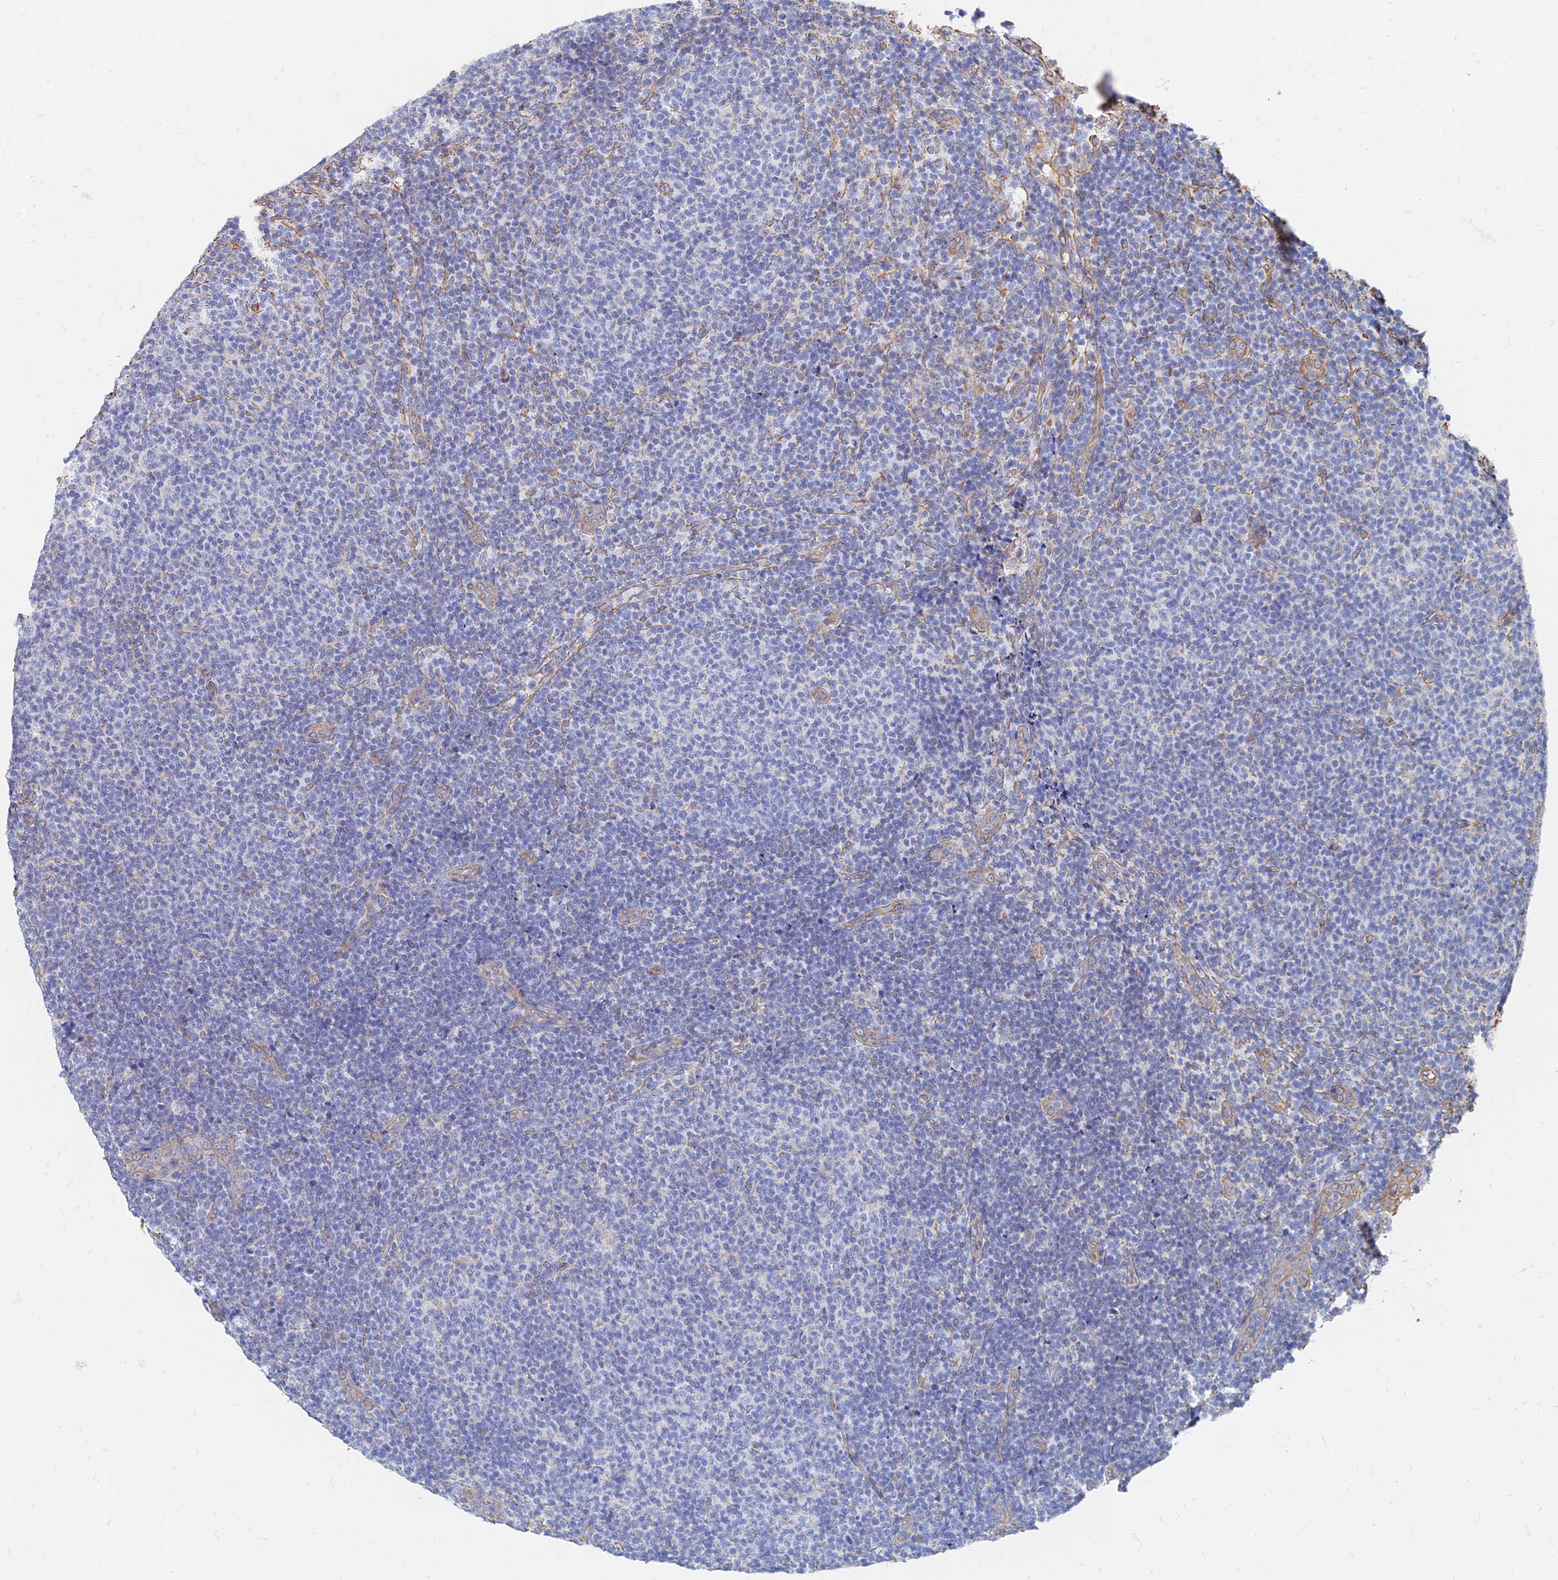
{"staining": {"intensity": "negative", "quantity": "none", "location": "none"}, "tissue": "lymphoma", "cell_type": "Tumor cells", "image_type": "cancer", "snomed": [{"axis": "morphology", "description": "Malignant lymphoma, non-Hodgkin's type, Low grade"}, {"axis": "topography", "description": "Lymph node"}], "caption": "Immunohistochemistry histopathology image of lymphoma stained for a protein (brown), which shows no expression in tumor cells.", "gene": "RMC1", "patient": {"sex": "male", "age": 66}}